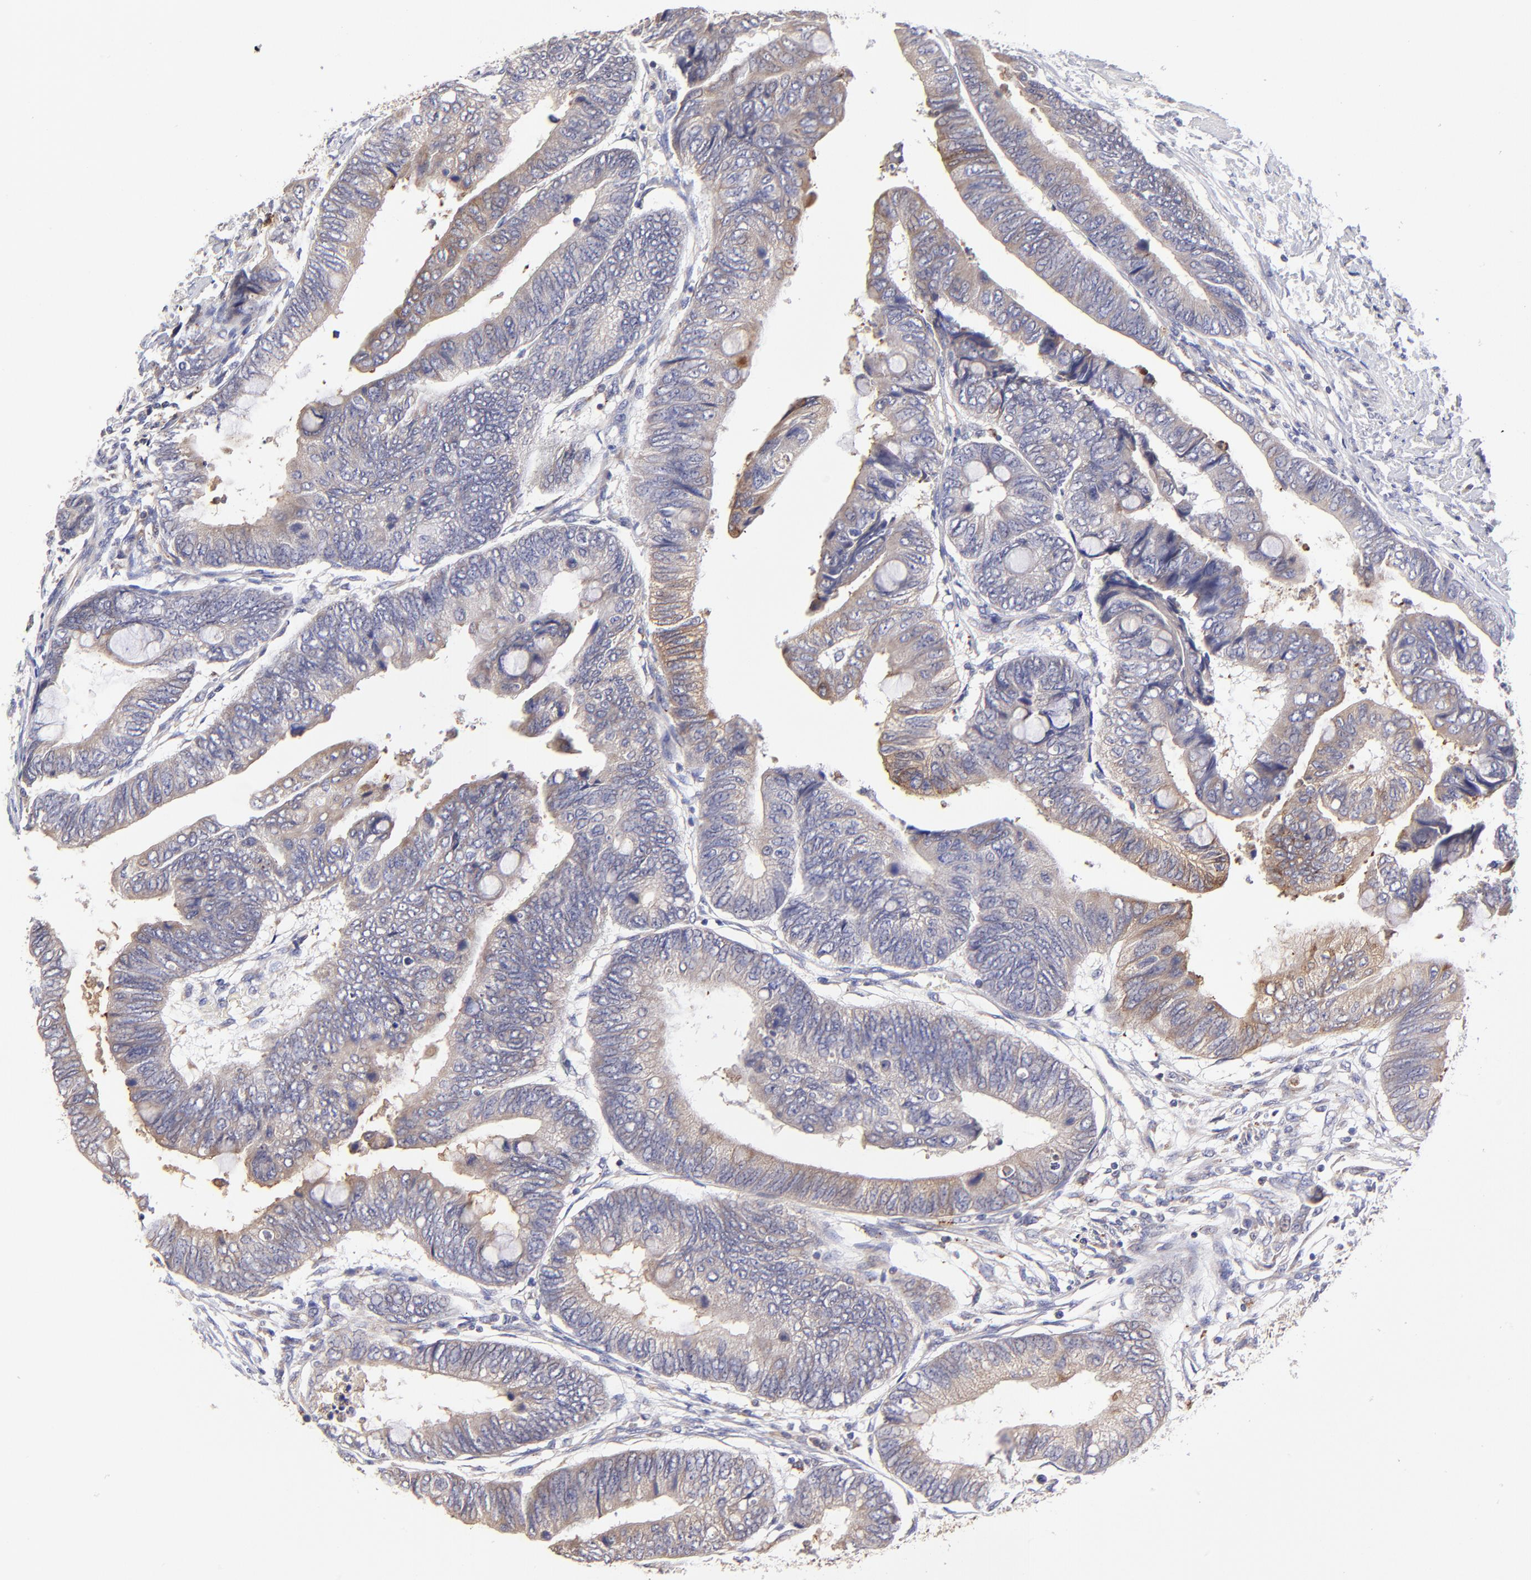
{"staining": {"intensity": "weak", "quantity": ">75%", "location": "cytoplasmic/membranous"}, "tissue": "colorectal cancer", "cell_type": "Tumor cells", "image_type": "cancer", "snomed": [{"axis": "morphology", "description": "Normal tissue, NOS"}, {"axis": "morphology", "description": "Adenocarcinoma, NOS"}, {"axis": "topography", "description": "Rectum"}, {"axis": "topography", "description": "Peripheral nerve tissue"}], "caption": "Protein analysis of colorectal cancer tissue displays weak cytoplasmic/membranous positivity in about >75% of tumor cells. The protein is shown in brown color, while the nuclei are stained blue.", "gene": "GCSAM", "patient": {"sex": "male", "age": 92}}